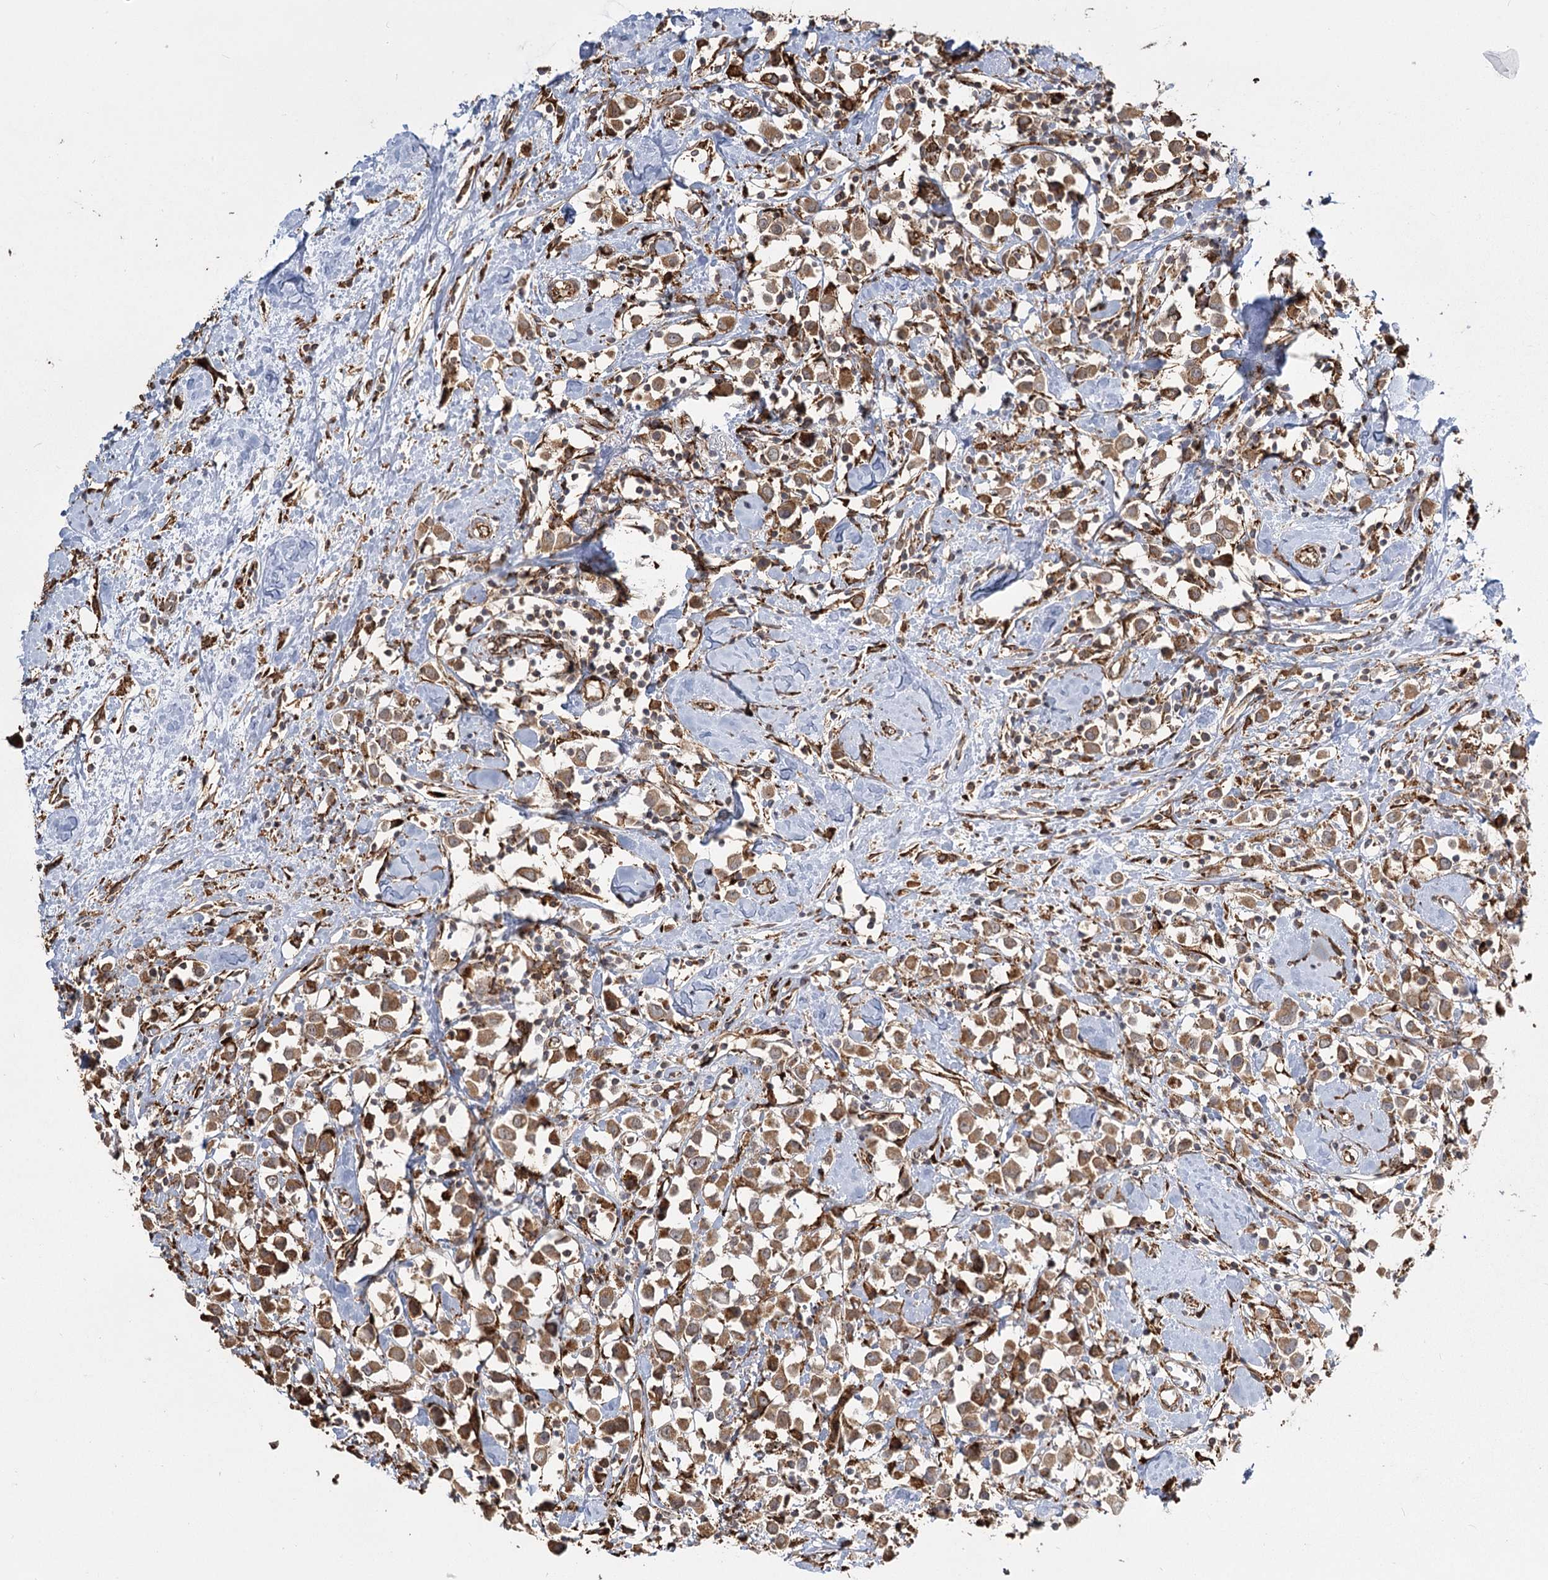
{"staining": {"intensity": "moderate", "quantity": ">75%", "location": "cytoplasmic/membranous"}, "tissue": "breast cancer", "cell_type": "Tumor cells", "image_type": "cancer", "snomed": [{"axis": "morphology", "description": "Duct carcinoma"}, {"axis": "topography", "description": "Breast"}], "caption": "This histopathology image exhibits breast invasive ductal carcinoma stained with immunohistochemistry to label a protein in brown. The cytoplasmic/membranous of tumor cells show moderate positivity for the protein. Nuclei are counter-stained blue.", "gene": "FAM13A", "patient": {"sex": "female", "age": 61}}